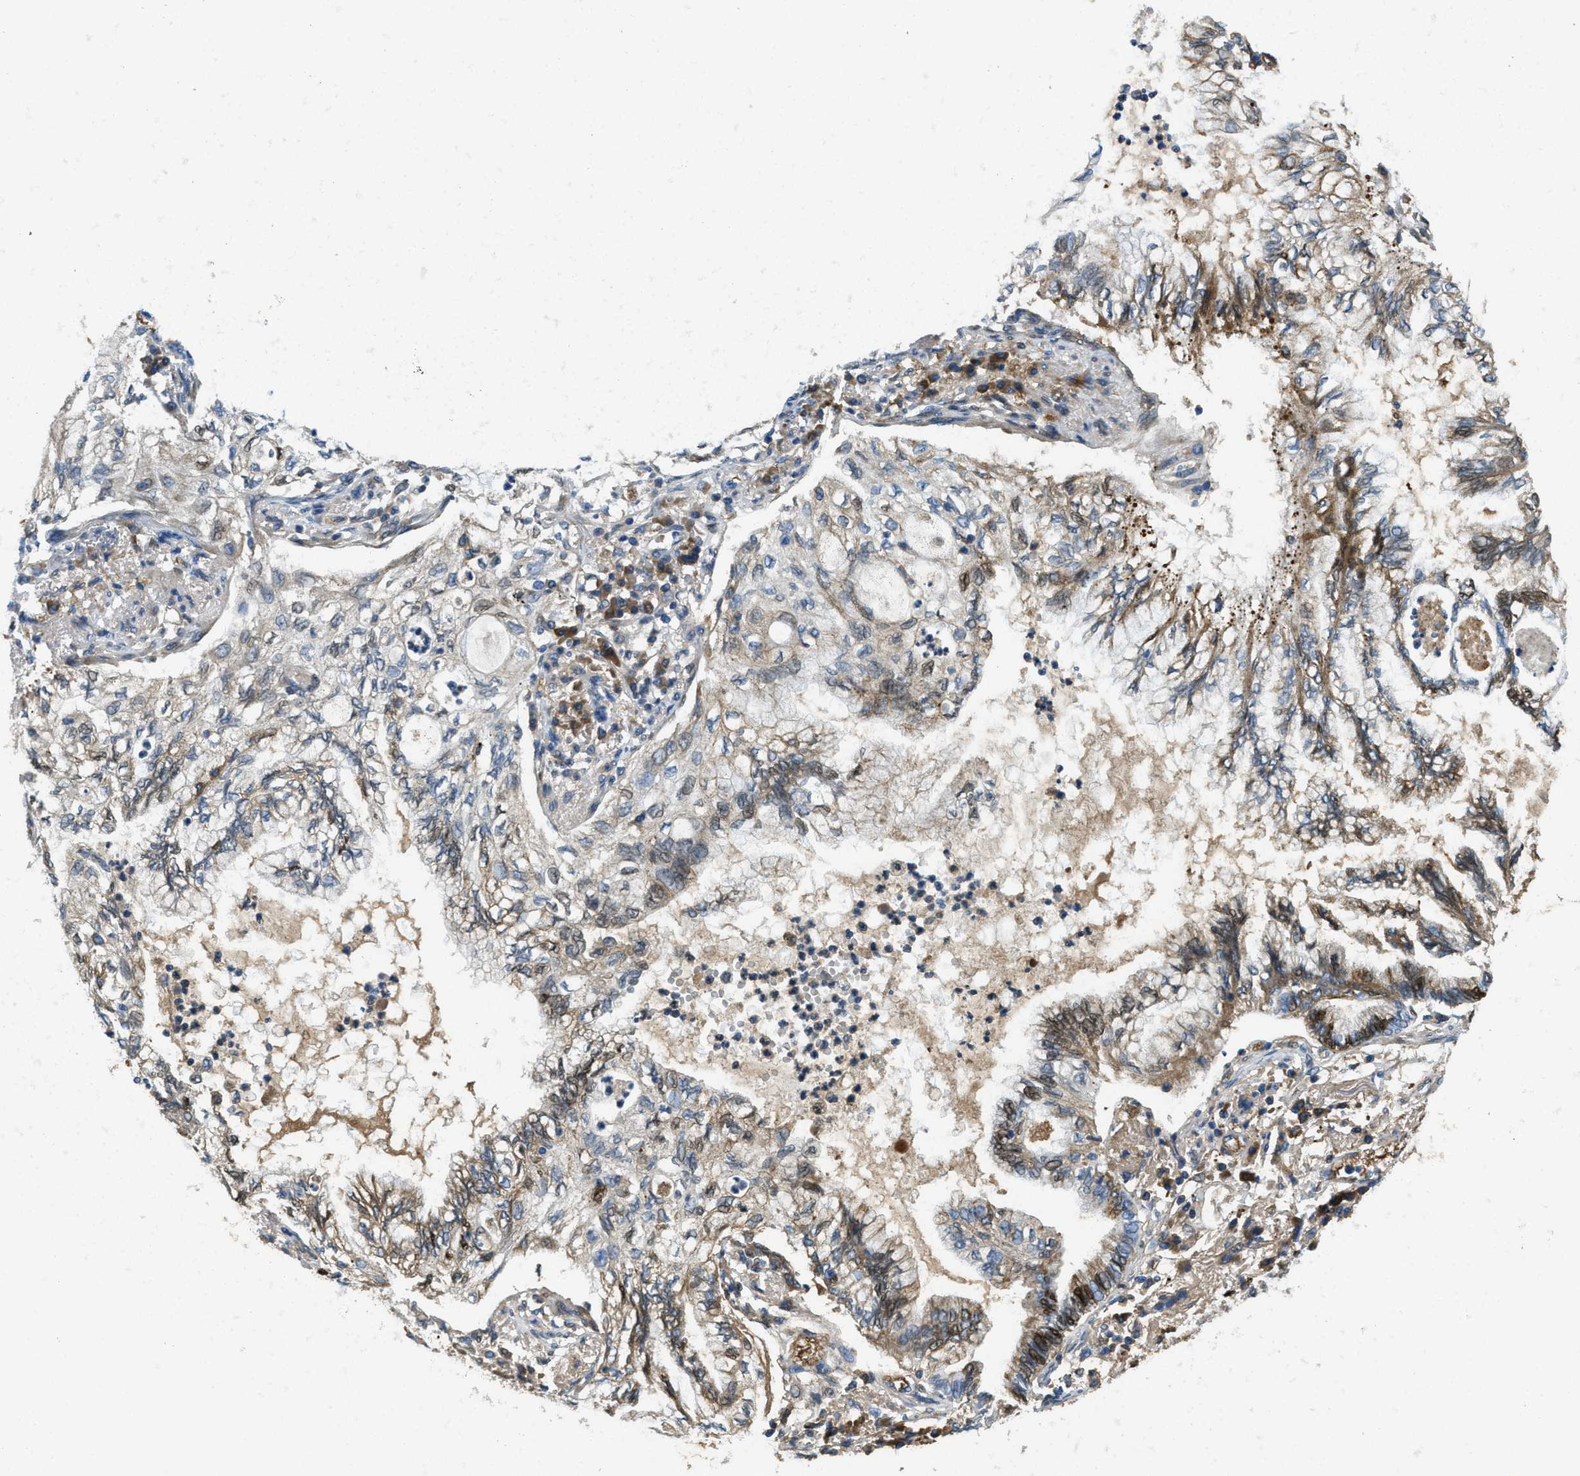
{"staining": {"intensity": "moderate", "quantity": "25%-75%", "location": "cytoplasmic/membranous"}, "tissue": "lung cancer", "cell_type": "Tumor cells", "image_type": "cancer", "snomed": [{"axis": "morphology", "description": "Normal tissue, NOS"}, {"axis": "morphology", "description": "Adenocarcinoma, NOS"}, {"axis": "topography", "description": "Bronchus"}, {"axis": "topography", "description": "Lung"}], "caption": "High-power microscopy captured an immunohistochemistry histopathology image of lung adenocarcinoma, revealing moderate cytoplasmic/membranous staining in approximately 25%-75% of tumor cells.", "gene": "MPDU1", "patient": {"sex": "female", "age": 70}}